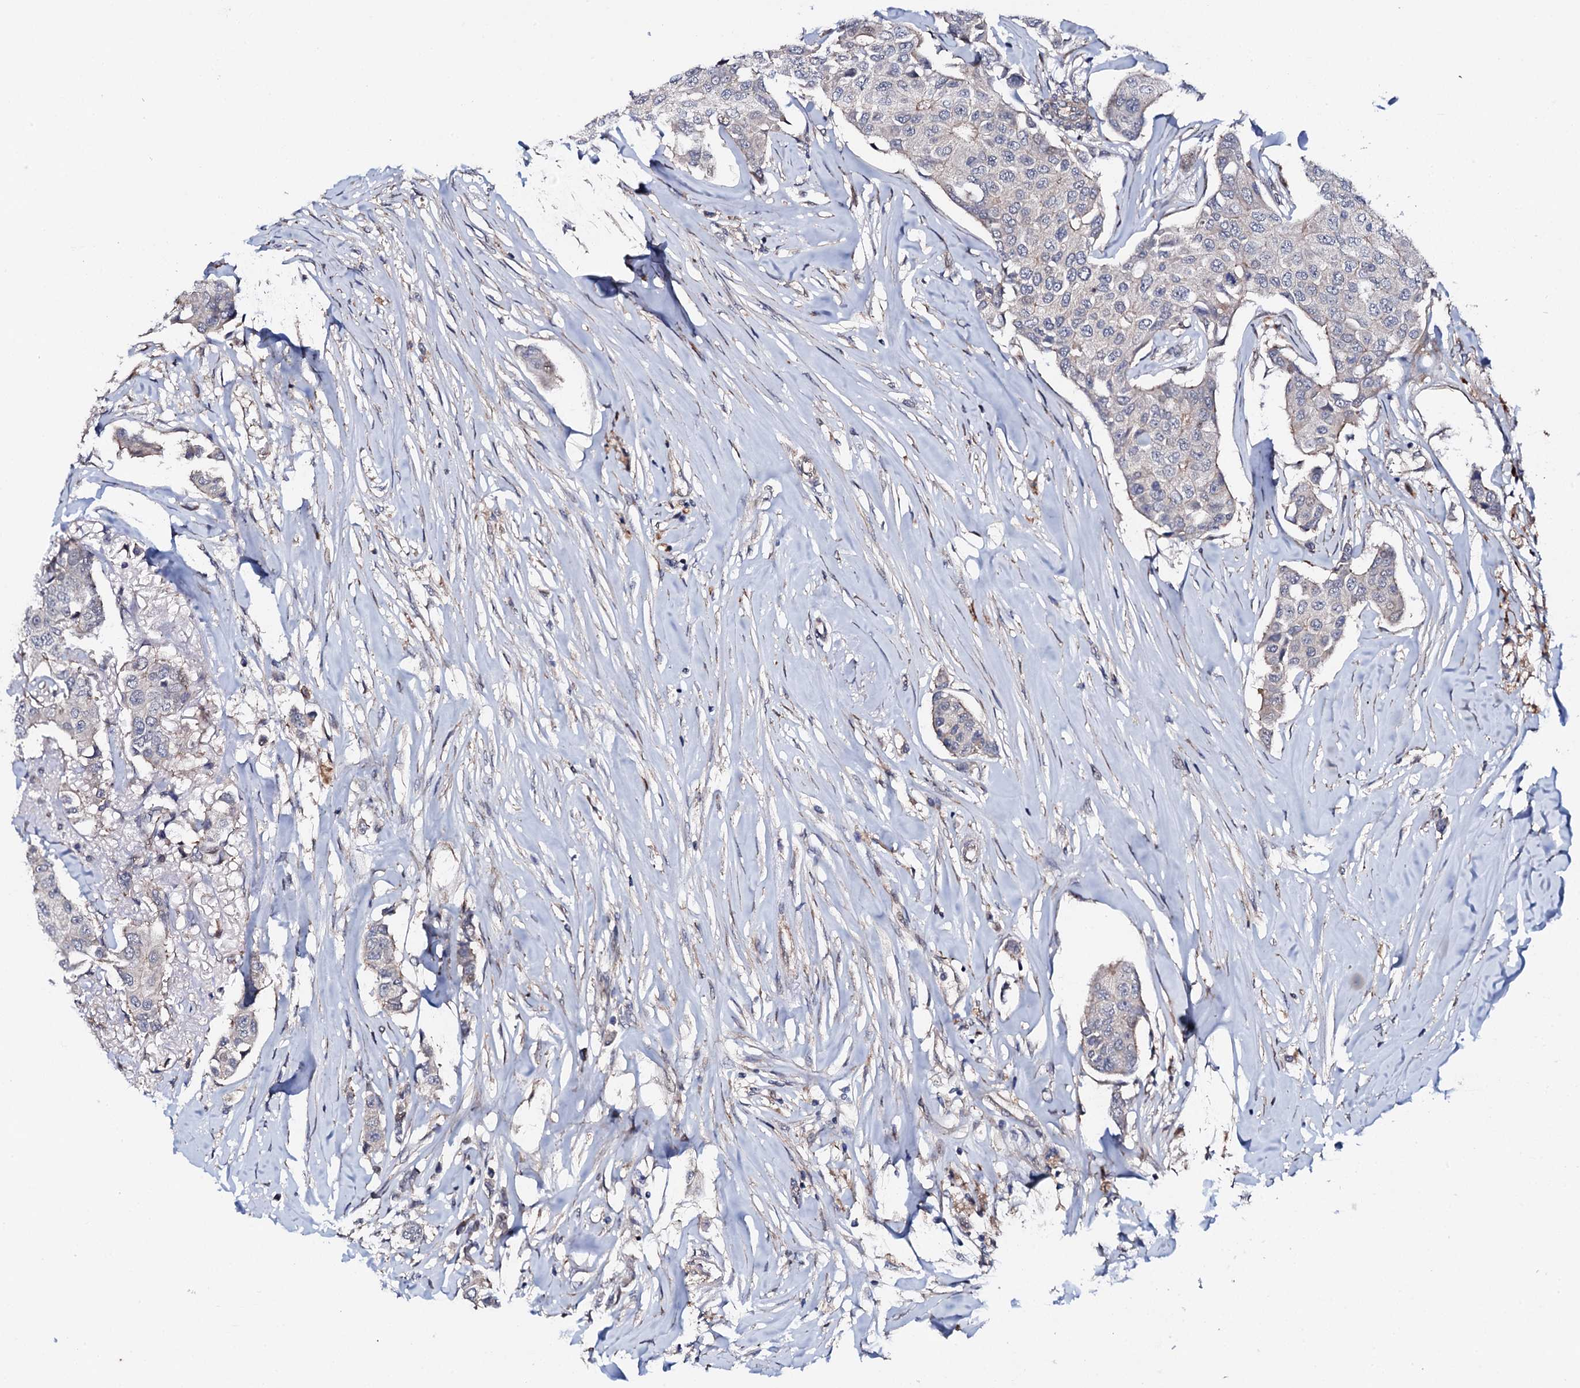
{"staining": {"intensity": "negative", "quantity": "none", "location": "none"}, "tissue": "breast cancer", "cell_type": "Tumor cells", "image_type": "cancer", "snomed": [{"axis": "morphology", "description": "Duct carcinoma"}, {"axis": "topography", "description": "Breast"}], "caption": "IHC of human breast cancer exhibits no staining in tumor cells.", "gene": "CIAO2A", "patient": {"sex": "female", "age": 80}}